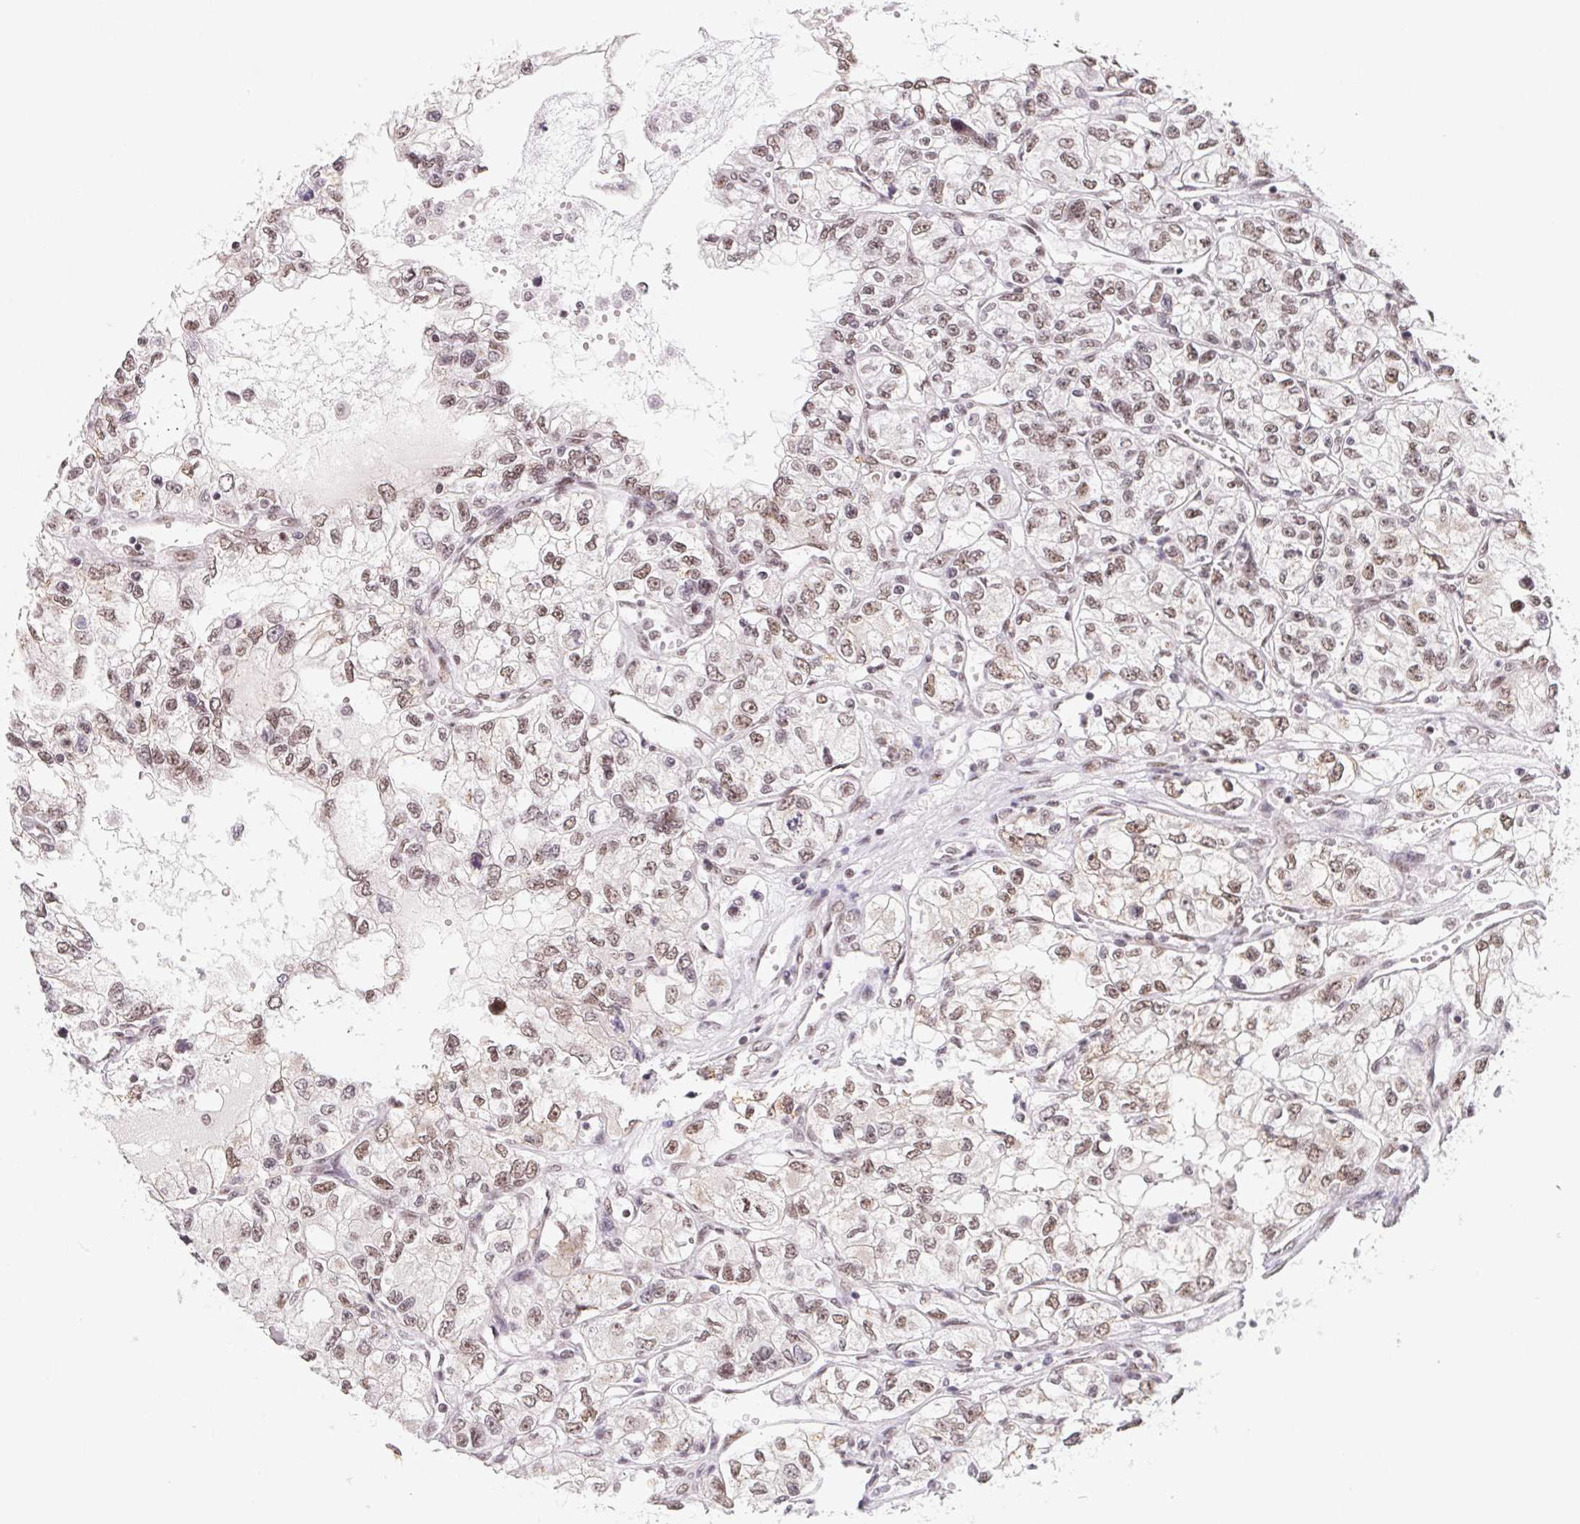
{"staining": {"intensity": "weak", "quantity": ">75%", "location": "nuclear"}, "tissue": "renal cancer", "cell_type": "Tumor cells", "image_type": "cancer", "snomed": [{"axis": "morphology", "description": "Adenocarcinoma, NOS"}, {"axis": "topography", "description": "Kidney"}], "caption": "A low amount of weak nuclear staining is identified in about >75% of tumor cells in renal adenocarcinoma tissue.", "gene": "TCERG1", "patient": {"sex": "female", "age": 59}}